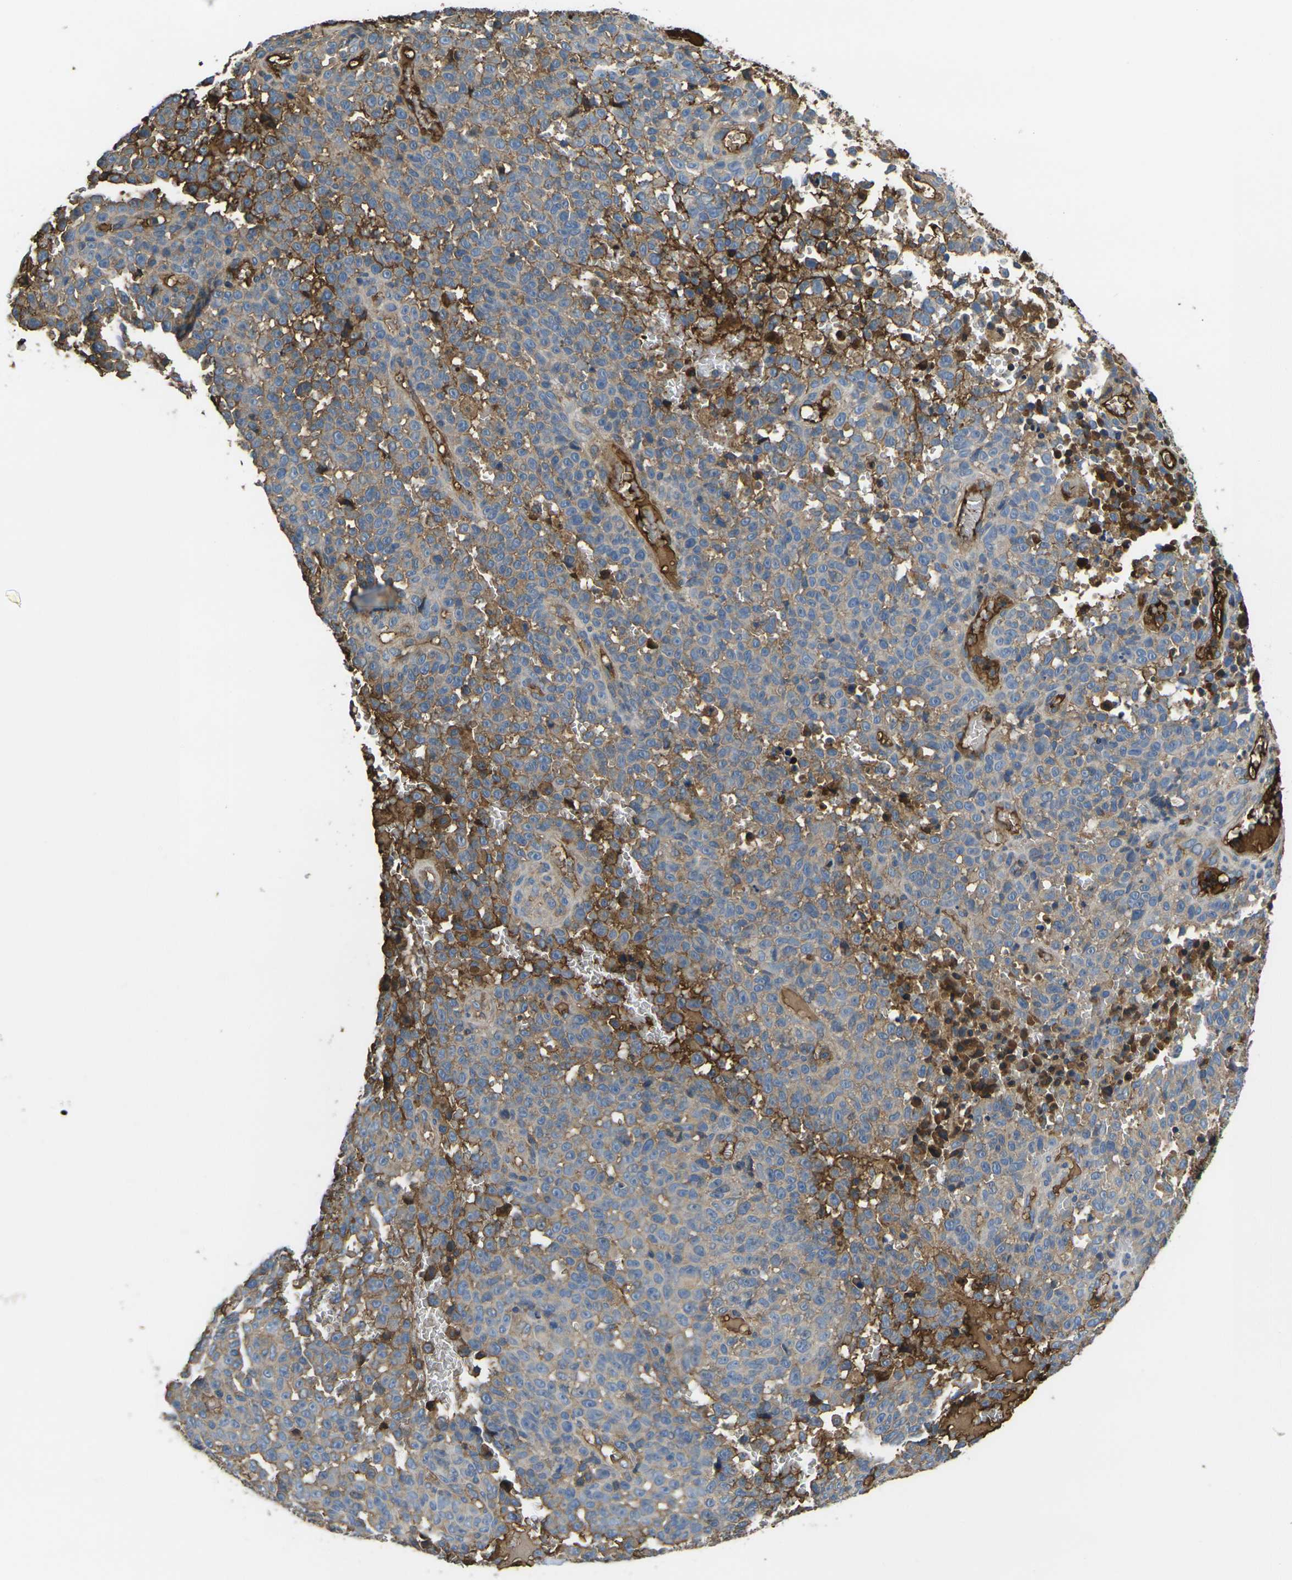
{"staining": {"intensity": "moderate", "quantity": "25%-75%", "location": "cytoplasmic/membranous"}, "tissue": "melanoma", "cell_type": "Tumor cells", "image_type": "cancer", "snomed": [{"axis": "morphology", "description": "Malignant melanoma, NOS"}, {"axis": "topography", "description": "Skin"}], "caption": "Malignant melanoma stained with IHC shows moderate cytoplasmic/membranous staining in about 25%-75% of tumor cells.", "gene": "HSPG2", "patient": {"sex": "female", "age": 82}}